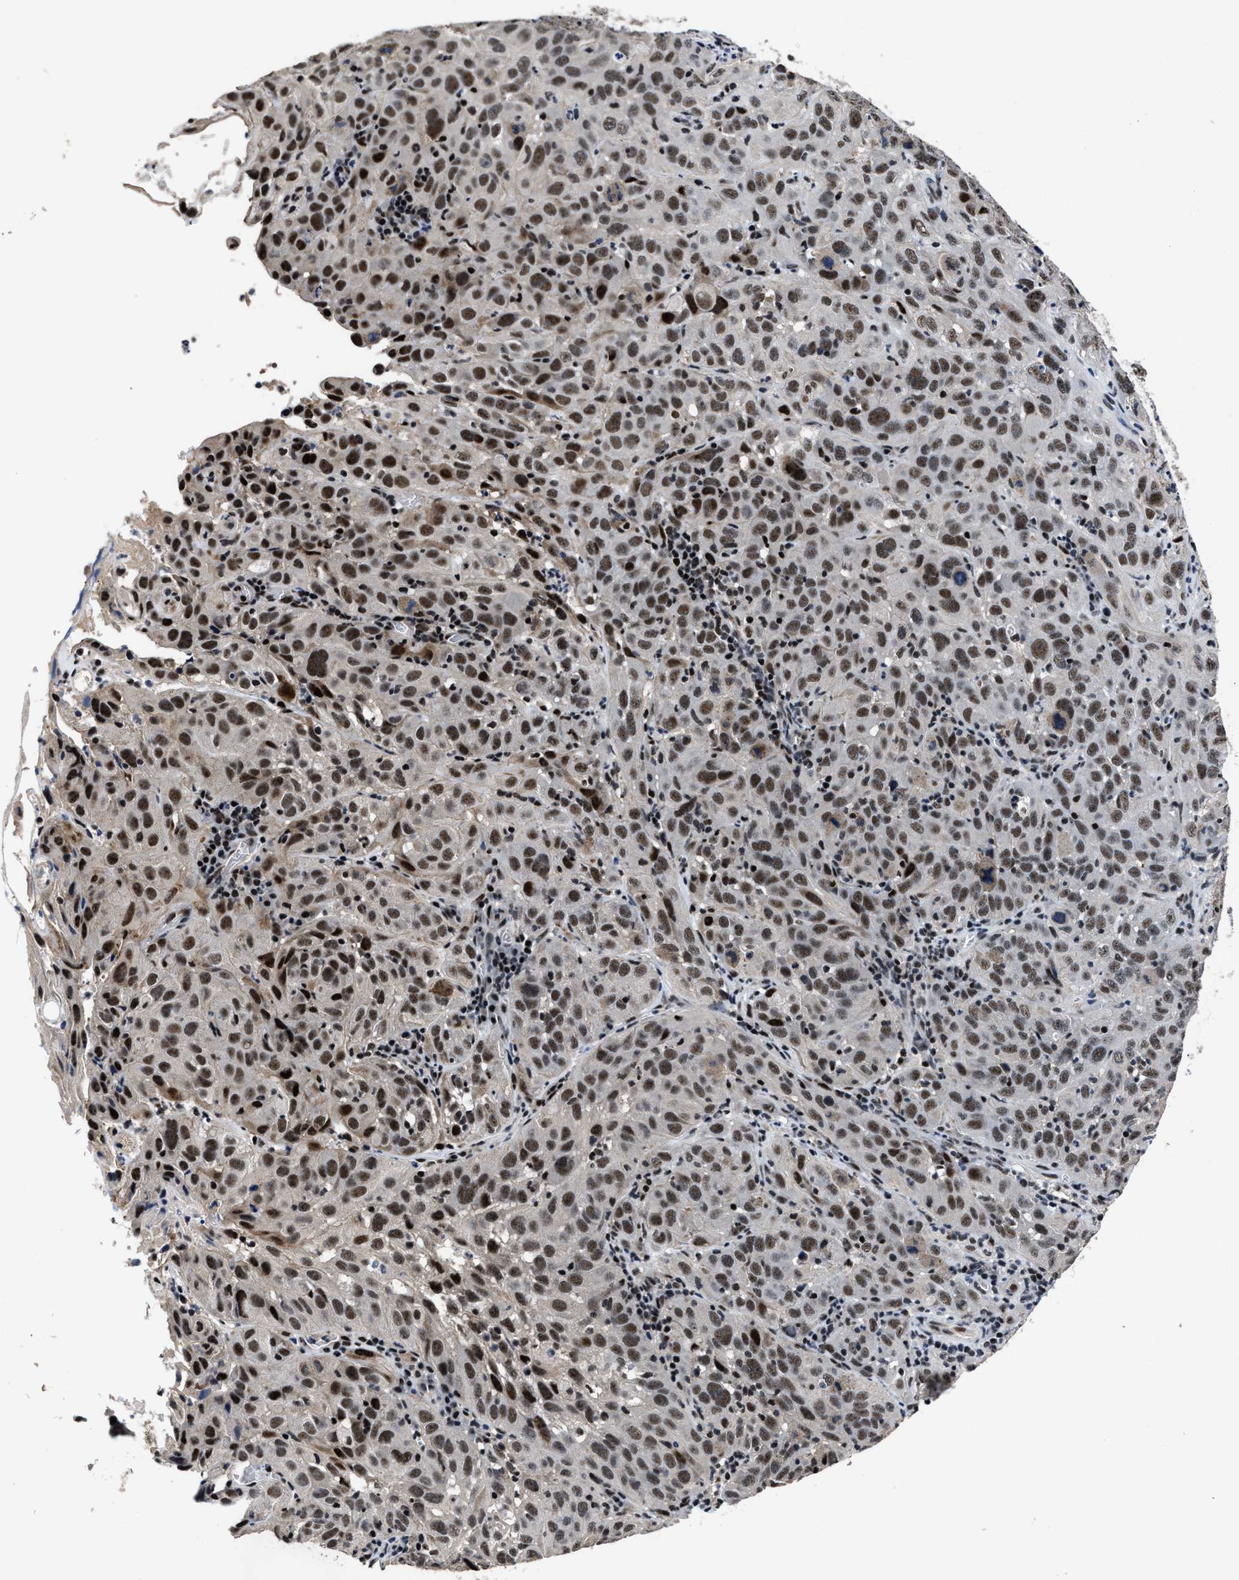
{"staining": {"intensity": "moderate", "quantity": ">75%", "location": "nuclear"}, "tissue": "cervical cancer", "cell_type": "Tumor cells", "image_type": "cancer", "snomed": [{"axis": "morphology", "description": "Squamous cell carcinoma, NOS"}, {"axis": "topography", "description": "Cervix"}], "caption": "Immunohistochemical staining of human cervical cancer exhibits medium levels of moderate nuclear protein positivity in about >75% of tumor cells.", "gene": "ZNF233", "patient": {"sex": "female", "age": 32}}